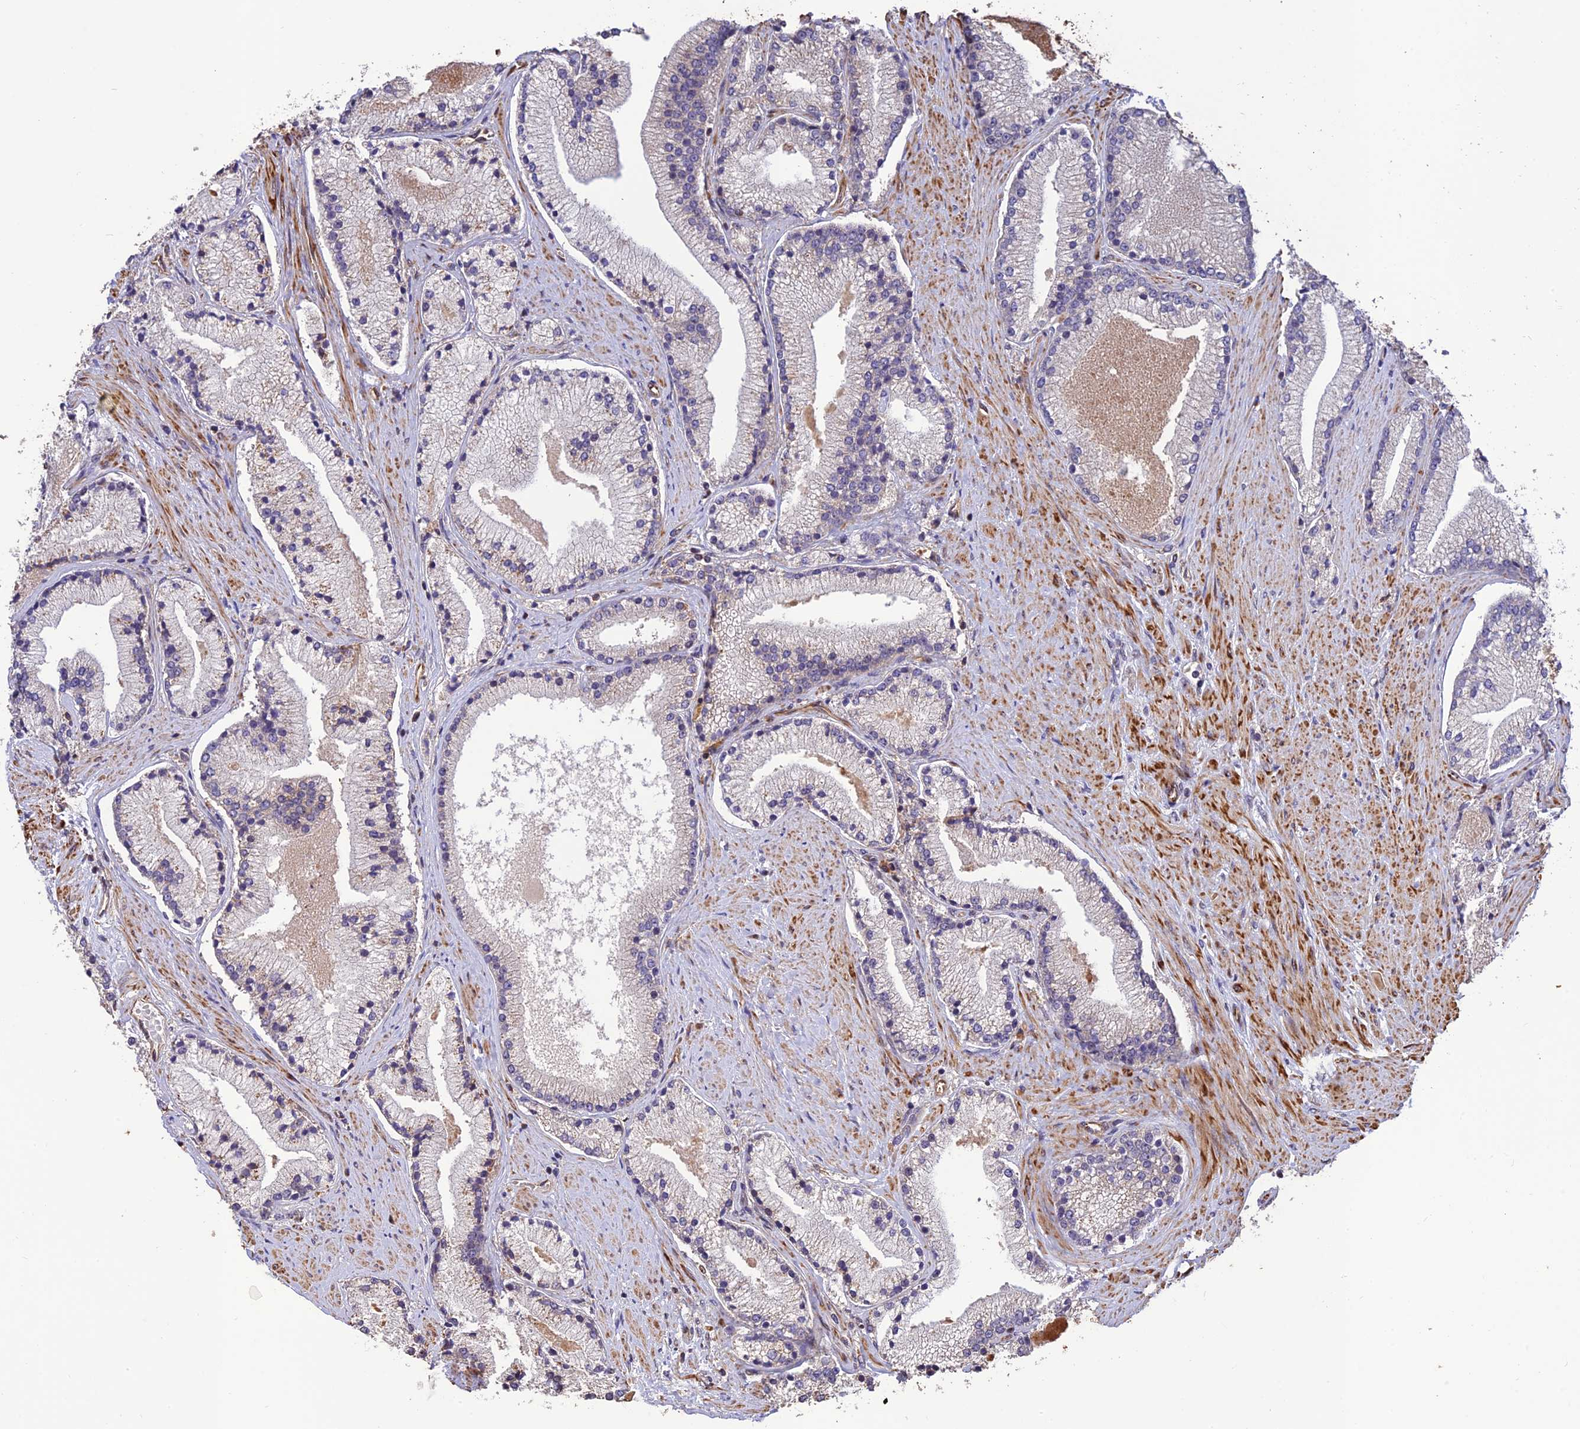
{"staining": {"intensity": "negative", "quantity": "none", "location": "none"}, "tissue": "prostate cancer", "cell_type": "Tumor cells", "image_type": "cancer", "snomed": [{"axis": "morphology", "description": "Adenocarcinoma, High grade"}, {"axis": "topography", "description": "Prostate"}], "caption": "IHC photomicrograph of neoplastic tissue: high-grade adenocarcinoma (prostate) stained with DAB displays no significant protein expression in tumor cells.", "gene": "CREBL2", "patient": {"sex": "male", "age": 67}}